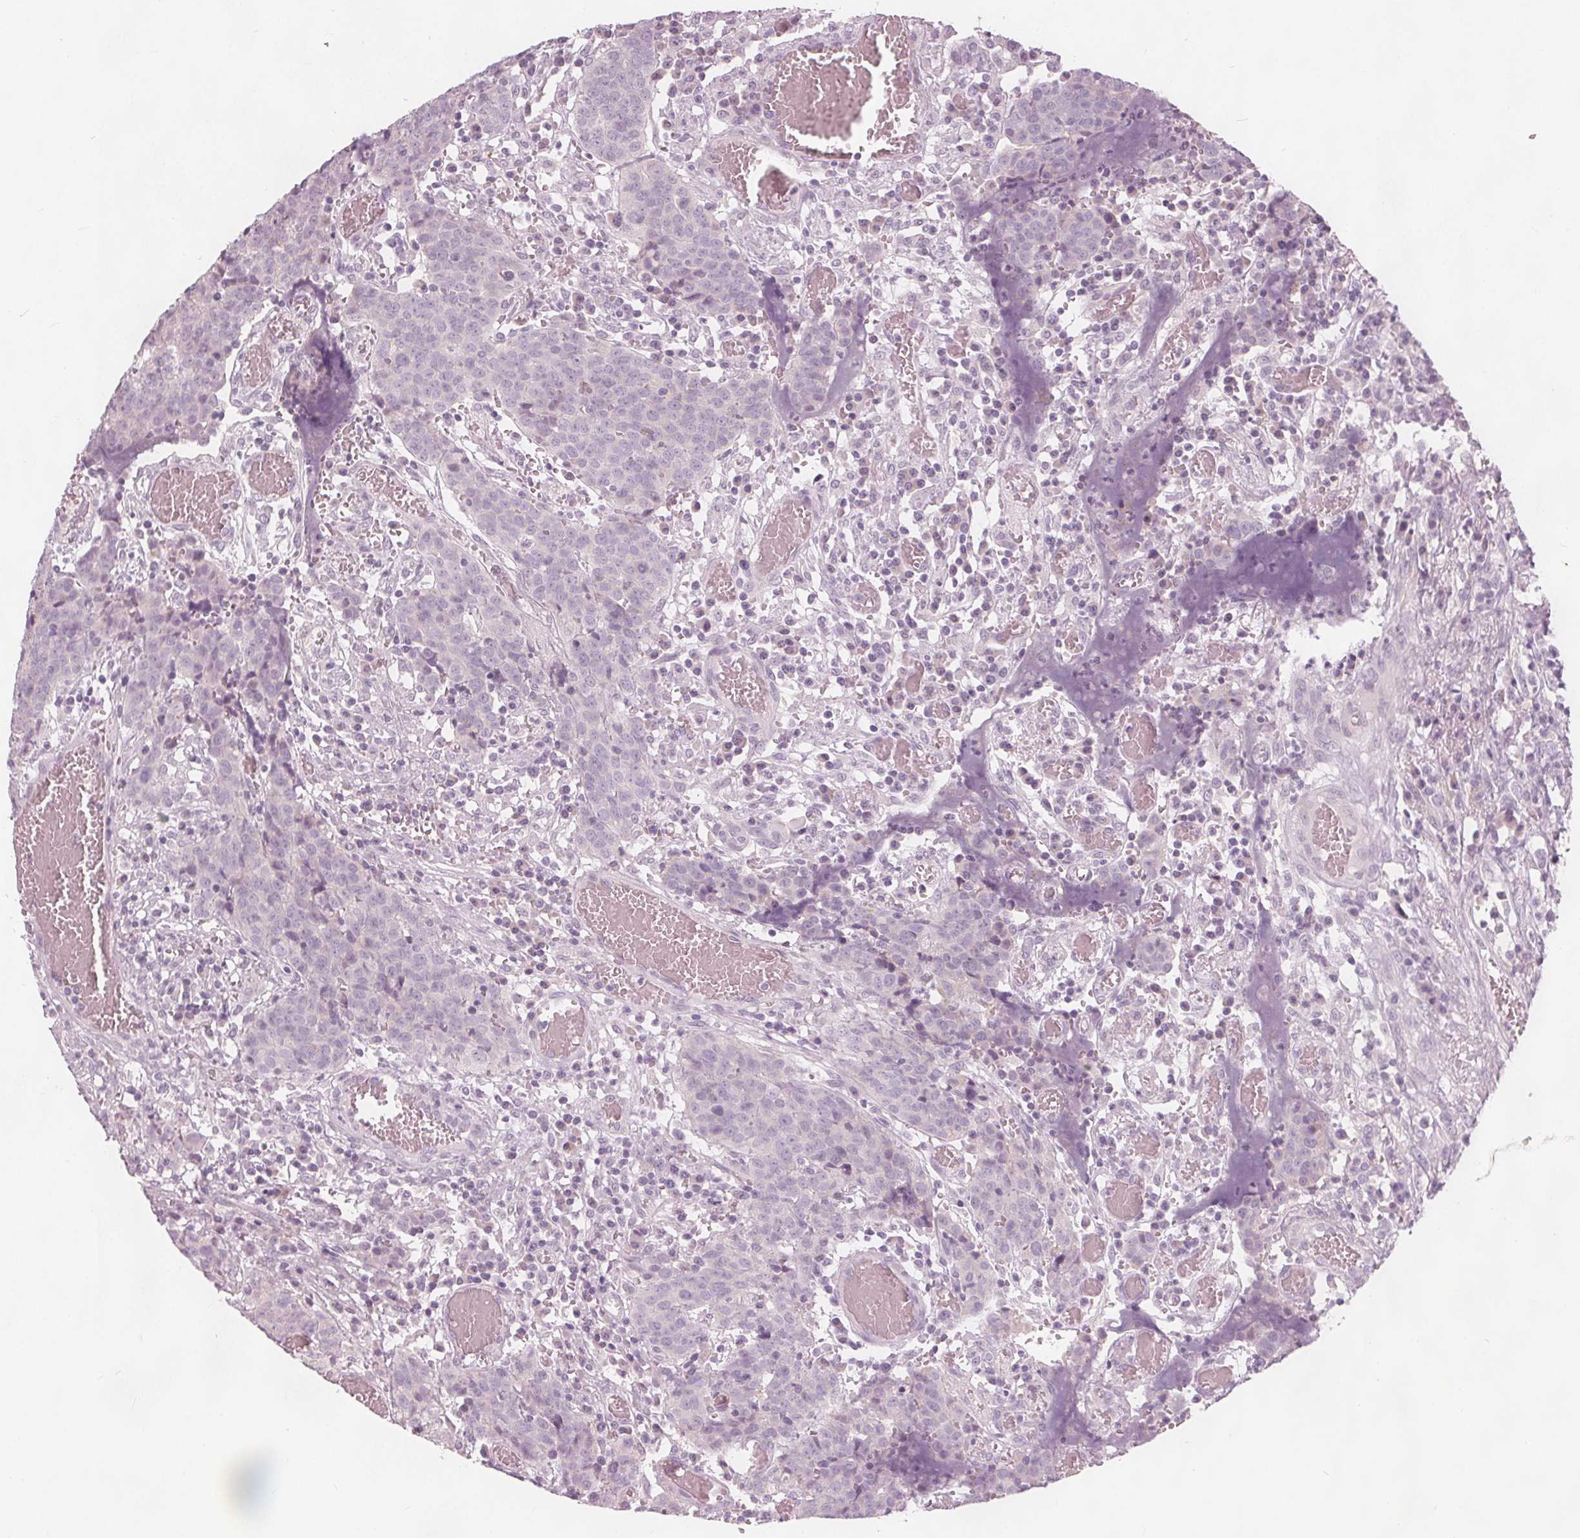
{"staining": {"intensity": "negative", "quantity": "none", "location": "none"}, "tissue": "prostate cancer", "cell_type": "Tumor cells", "image_type": "cancer", "snomed": [{"axis": "morphology", "description": "Adenocarcinoma, High grade"}, {"axis": "topography", "description": "Prostate and seminal vesicle, NOS"}], "caption": "IHC photomicrograph of human prostate cancer stained for a protein (brown), which reveals no positivity in tumor cells.", "gene": "BRSK1", "patient": {"sex": "male", "age": 60}}